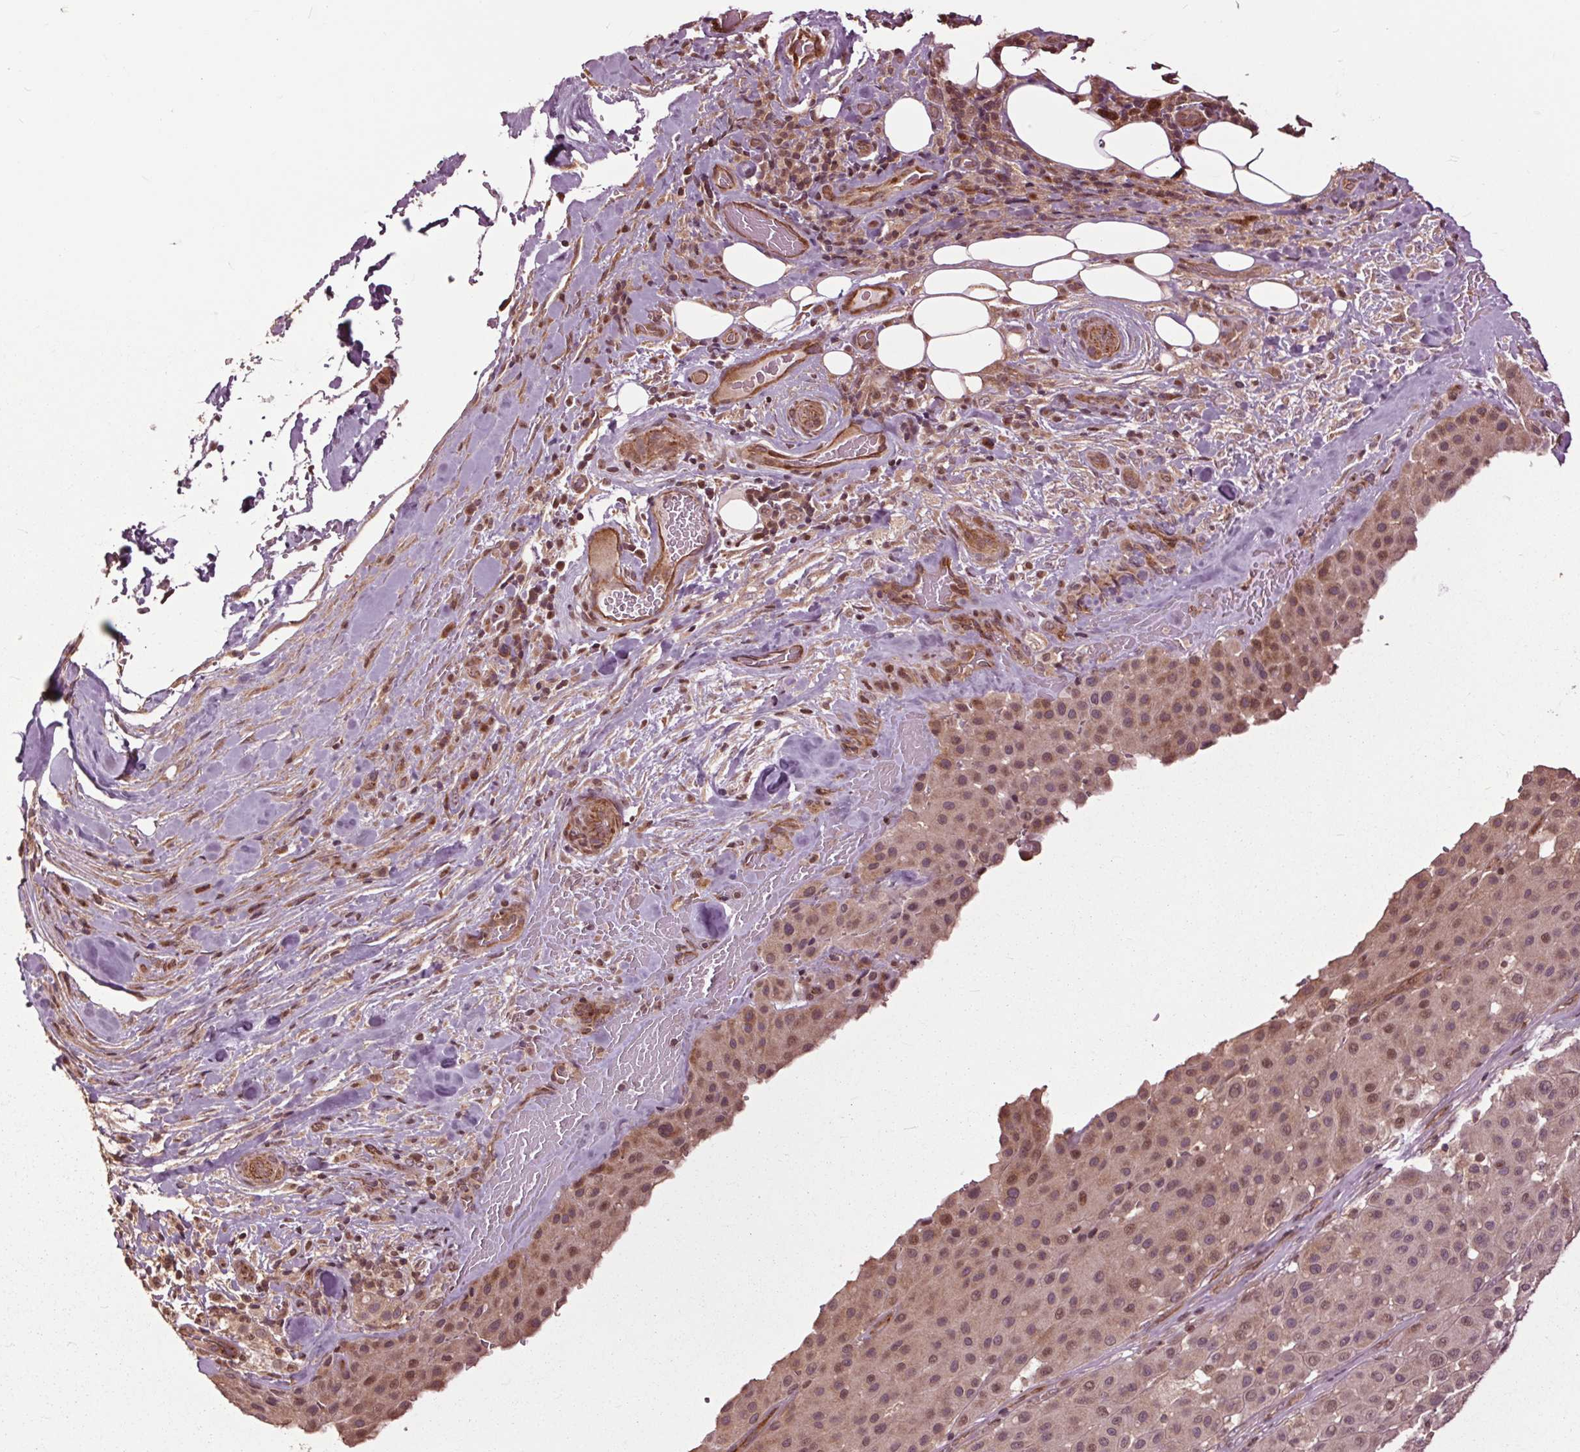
{"staining": {"intensity": "moderate", "quantity": ">75%", "location": "cytoplasmic/membranous,nuclear"}, "tissue": "melanoma", "cell_type": "Tumor cells", "image_type": "cancer", "snomed": [{"axis": "morphology", "description": "Malignant melanoma, Metastatic site"}, {"axis": "topography", "description": "Smooth muscle"}], "caption": "High-power microscopy captured an immunohistochemistry micrograph of melanoma, revealing moderate cytoplasmic/membranous and nuclear positivity in approximately >75% of tumor cells.", "gene": "CEP95", "patient": {"sex": "male", "age": 41}}